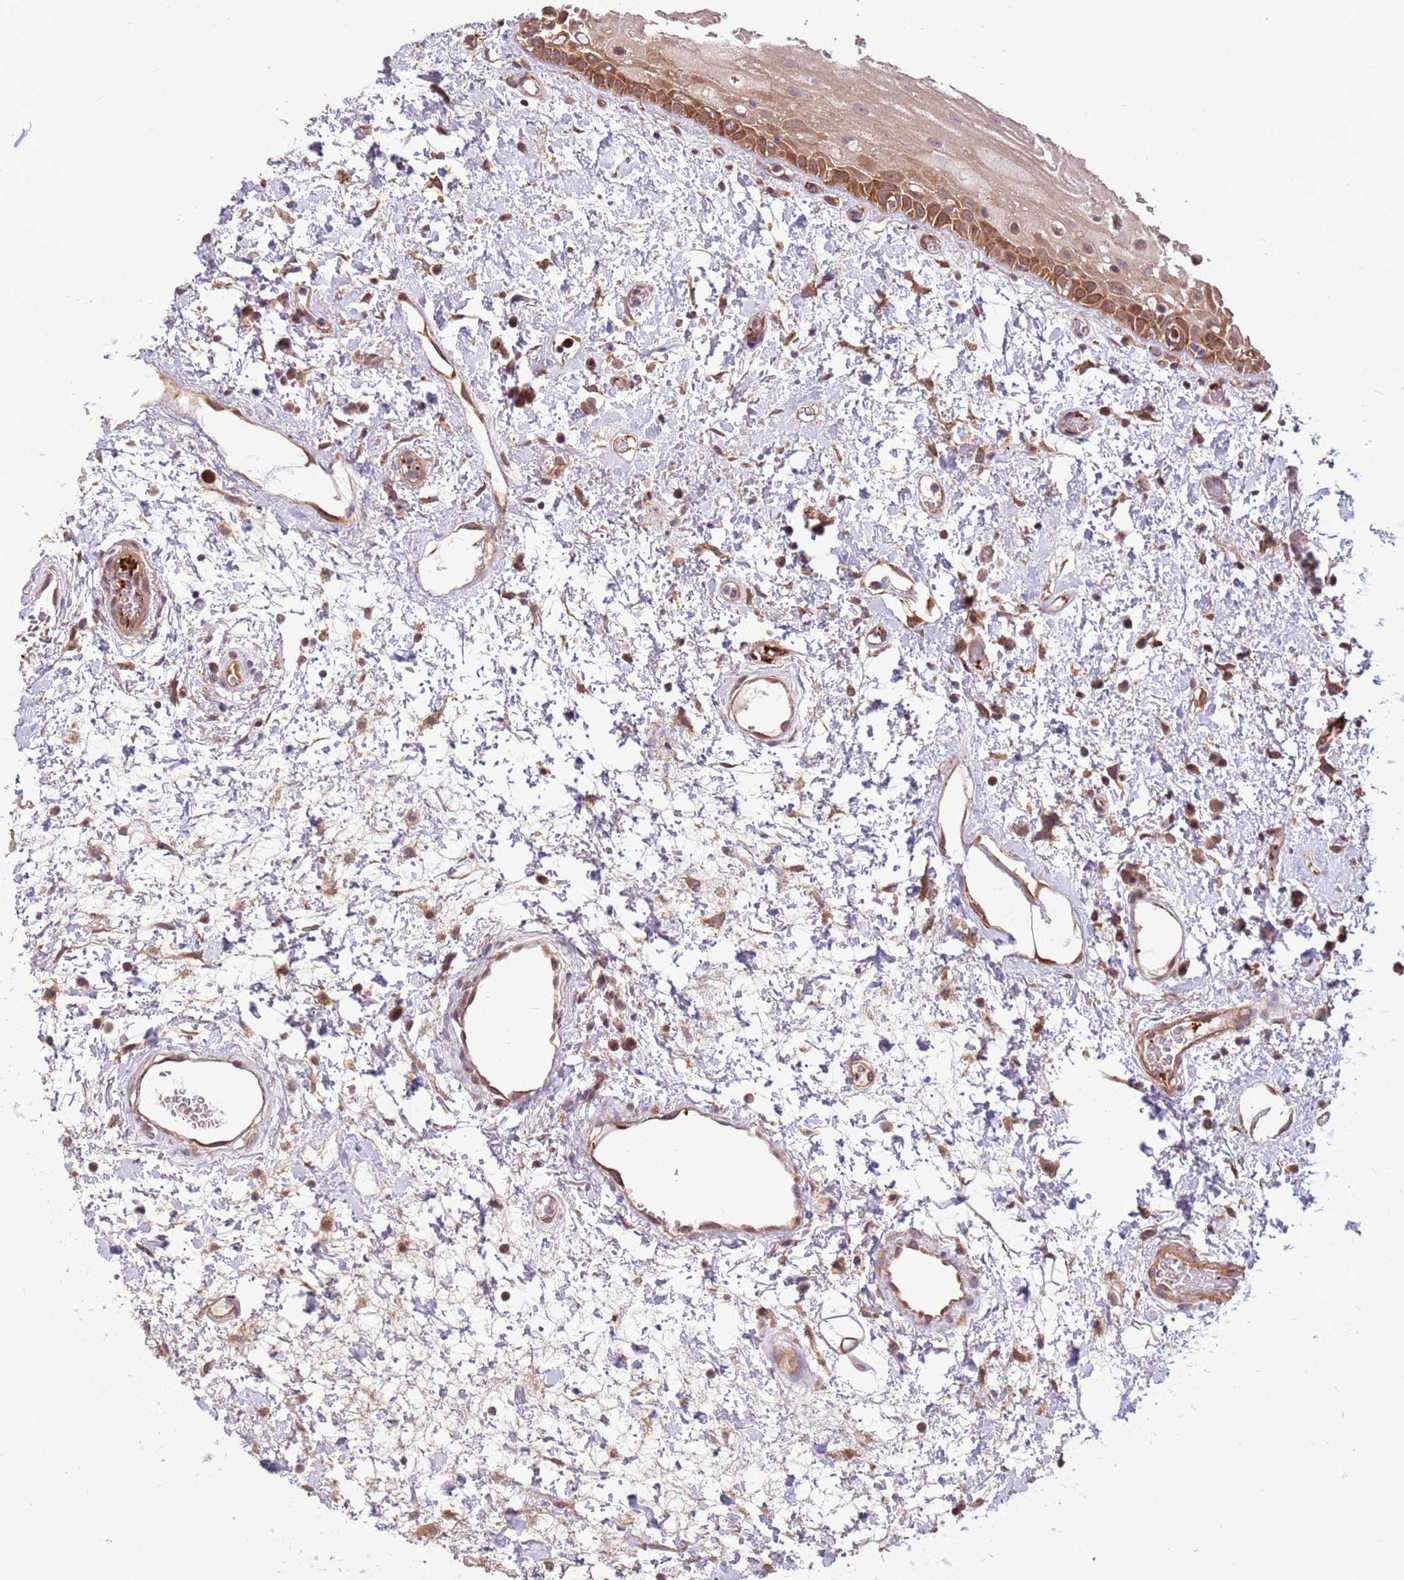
{"staining": {"intensity": "moderate", "quantity": "25%-75%", "location": "cytoplasmic/membranous,nuclear"}, "tissue": "oral mucosa", "cell_type": "Squamous epithelial cells", "image_type": "normal", "snomed": [{"axis": "morphology", "description": "Normal tissue, NOS"}, {"axis": "topography", "description": "Oral tissue"}], "caption": "Immunohistochemistry (DAB (3,3'-diaminobenzidine)) staining of normal human oral mucosa exhibits moderate cytoplasmic/membranous,nuclear protein expression in about 25%-75% of squamous epithelial cells. The staining was performed using DAB to visualize the protein expression in brown, while the nuclei were stained in blue with hematoxylin (Magnification: 20x).", "gene": "CCDC112", "patient": {"sex": "female", "age": 76}}